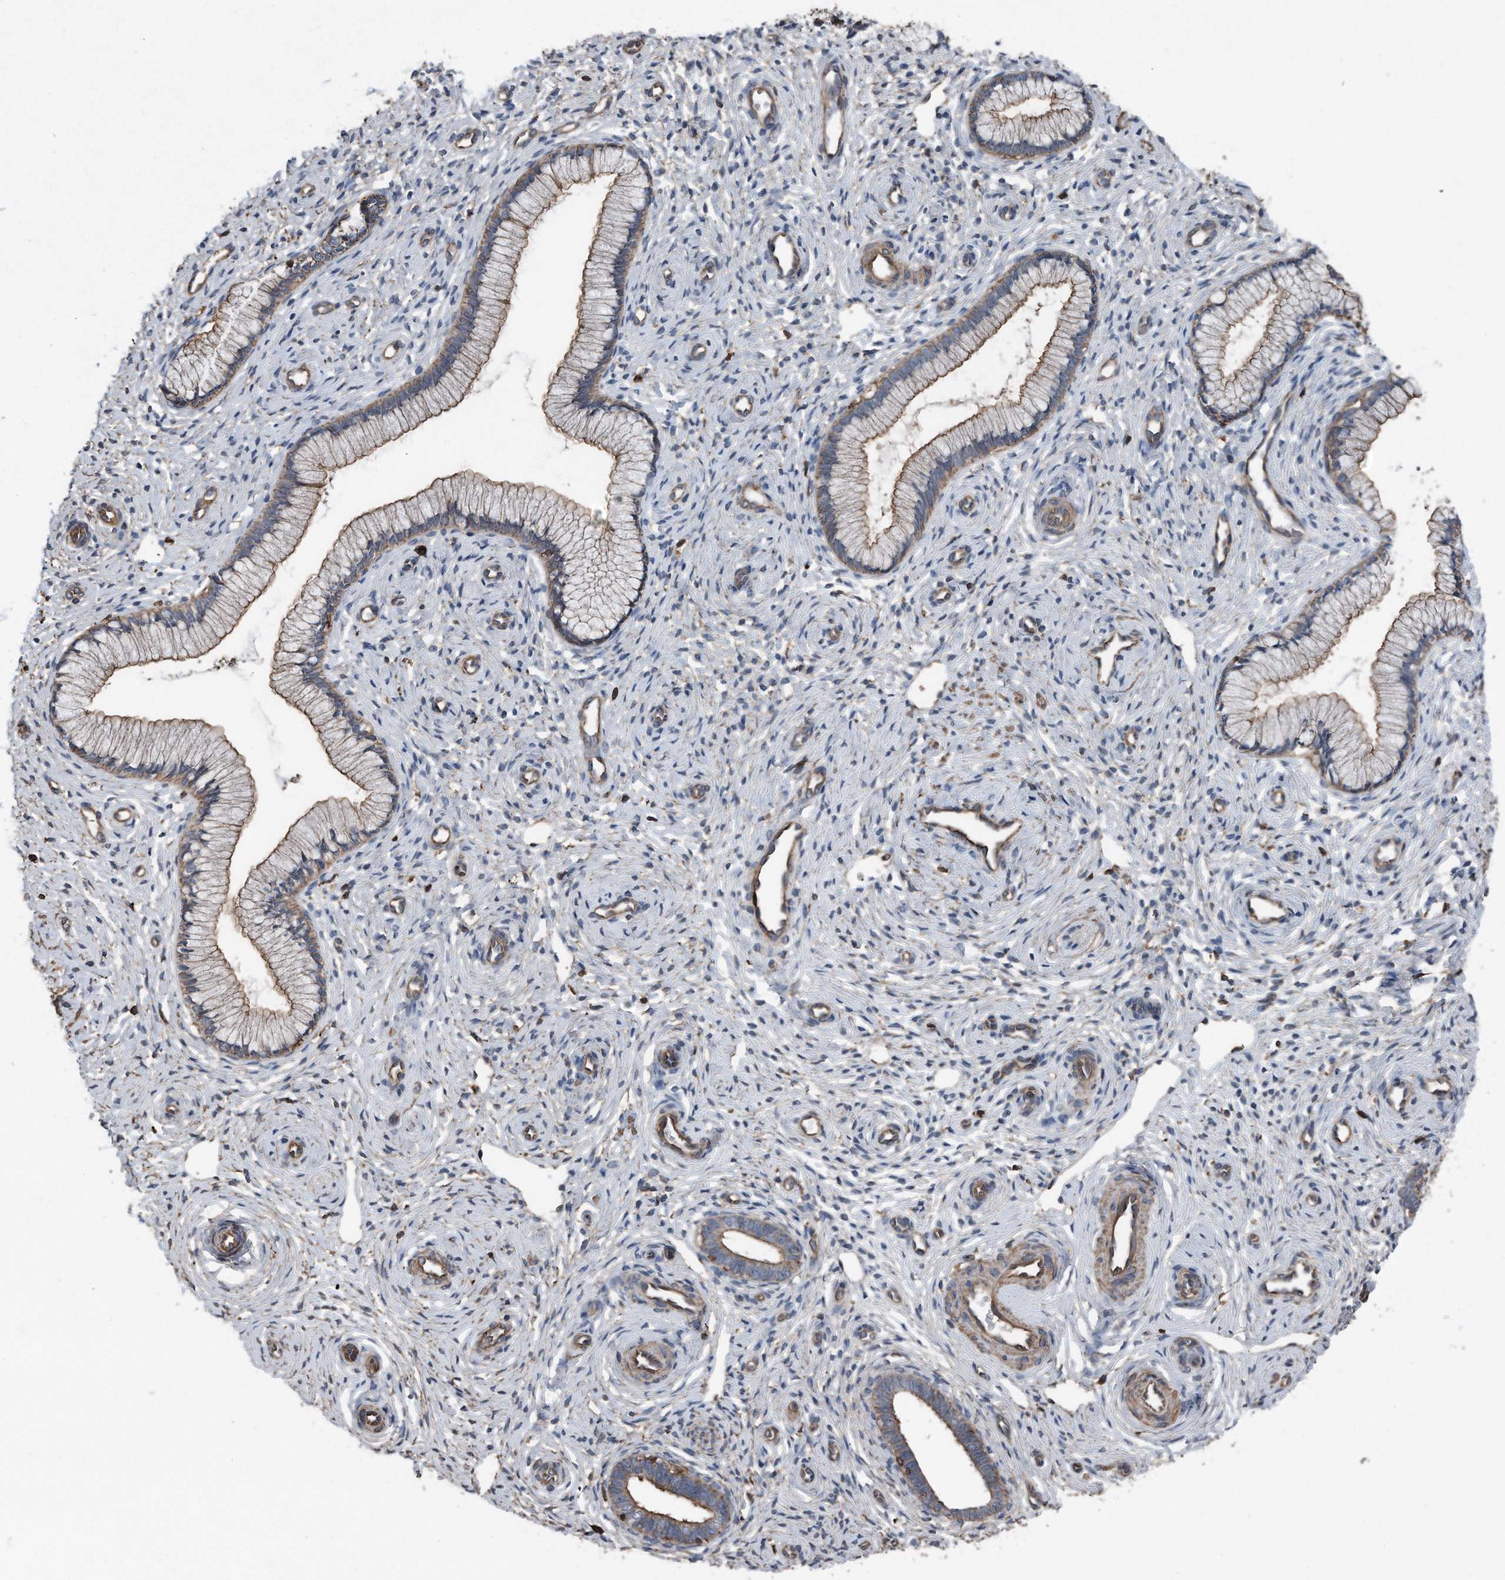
{"staining": {"intensity": "moderate", "quantity": "25%-75%", "location": "cytoplasmic/membranous"}, "tissue": "cervix", "cell_type": "Glandular cells", "image_type": "normal", "snomed": [{"axis": "morphology", "description": "Normal tissue, NOS"}, {"axis": "topography", "description": "Cervix"}], "caption": "Immunohistochemical staining of benign cervix exhibits moderate cytoplasmic/membranous protein positivity in approximately 25%-75% of glandular cells. (brown staining indicates protein expression, while blue staining denotes nuclei).", "gene": "RSPO3", "patient": {"sex": "female", "age": 27}}